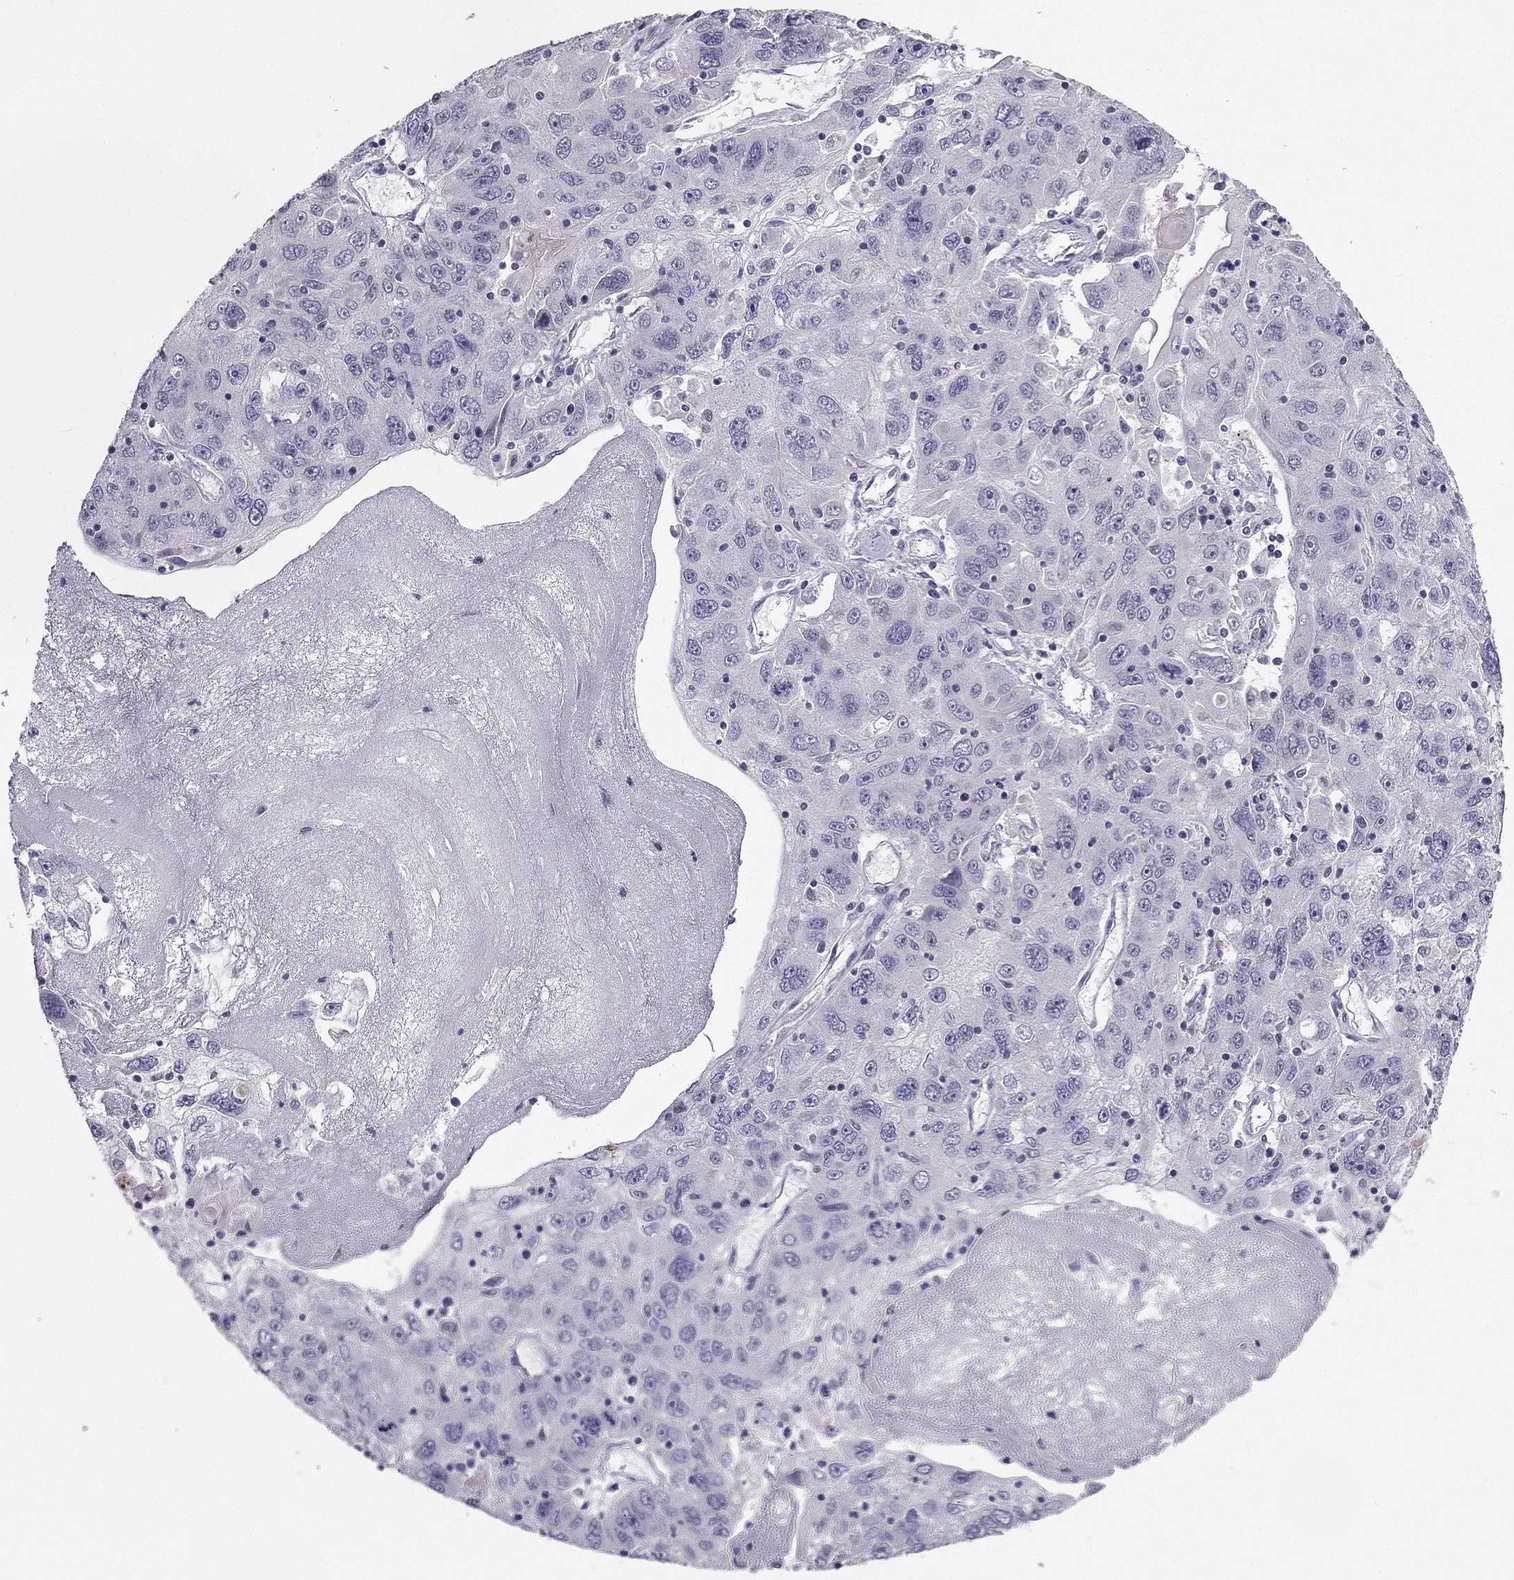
{"staining": {"intensity": "negative", "quantity": "none", "location": "none"}, "tissue": "stomach cancer", "cell_type": "Tumor cells", "image_type": "cancer", "snomed": [{"axis": "morphology", "description": "Adenocarcinoma, NOS"}, {"axis": "topography", "description": "Stomach"}], "caption": "This is a histopathology image of immunohistochemistry staining of stomach cancer (adenocarcinoma), which shows no positivity in tumor cells. The staining was performed using DAB to visualize the protein expression in brown, while the nuclei were stained in blue with hematoxylin (Magnification: 20x).", "gene": "SYT5", "patient": {"sex": "male", "age": 56}}